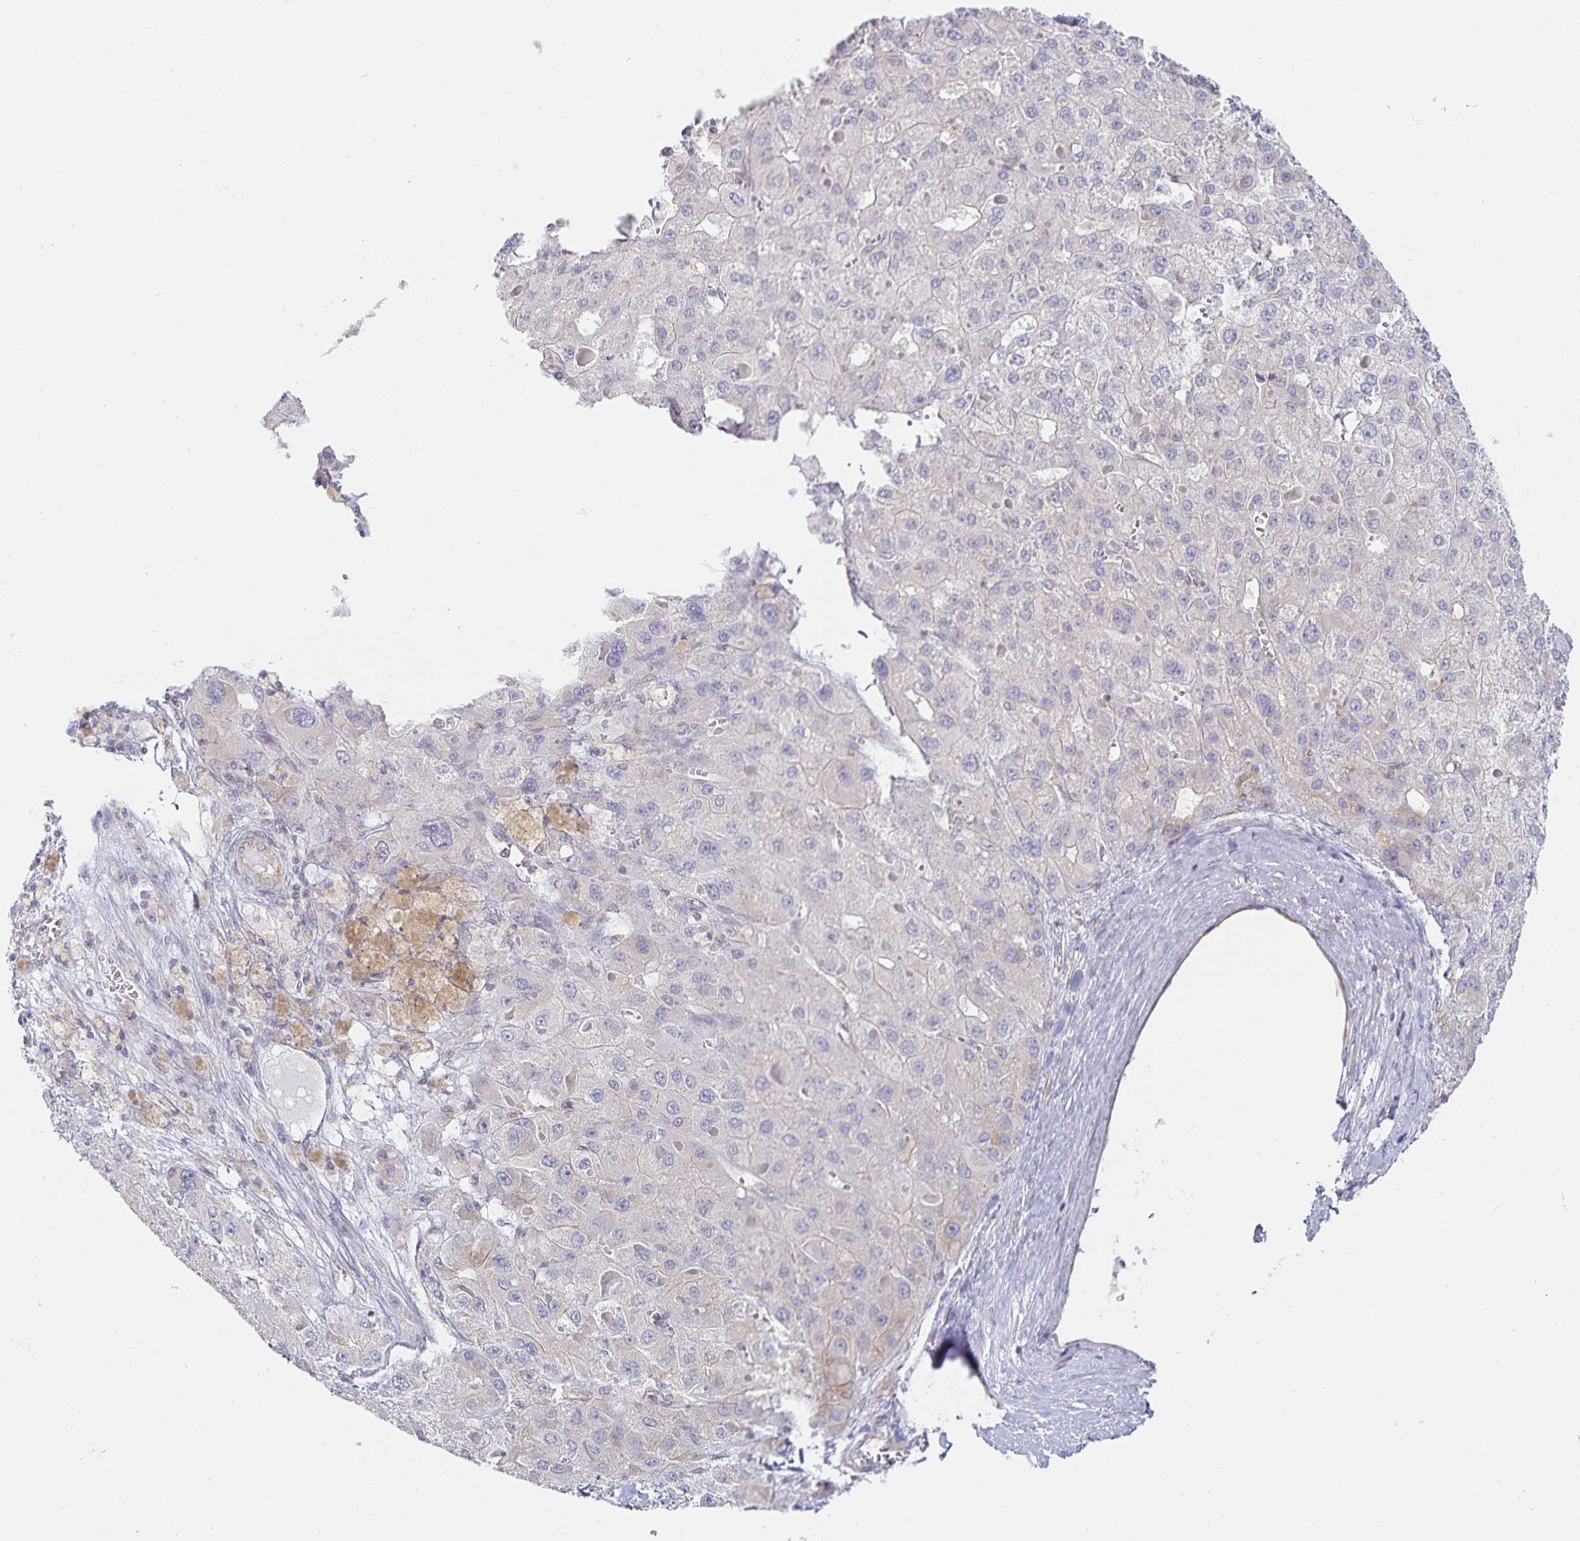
{"staining": {"intensity": "negative", "quantity": "none", "location": "none"}, "tissue": "liver cancer", "cell_type": "Tumor cells", "image_type": "cancer", "snomed": [{"axis": "morphology", "description": "Carcinoma, Hepatocellular, NOS"}, {"axis": "topography", "description": "Liver"}], "caption": "The immunohistochemistry (IHC) image has no significant staining in tumor cells of liver hepatocellular carcinoma tissue.", "gene": "SFTPA1", "patient": {"sex": "female", "age": 73}}